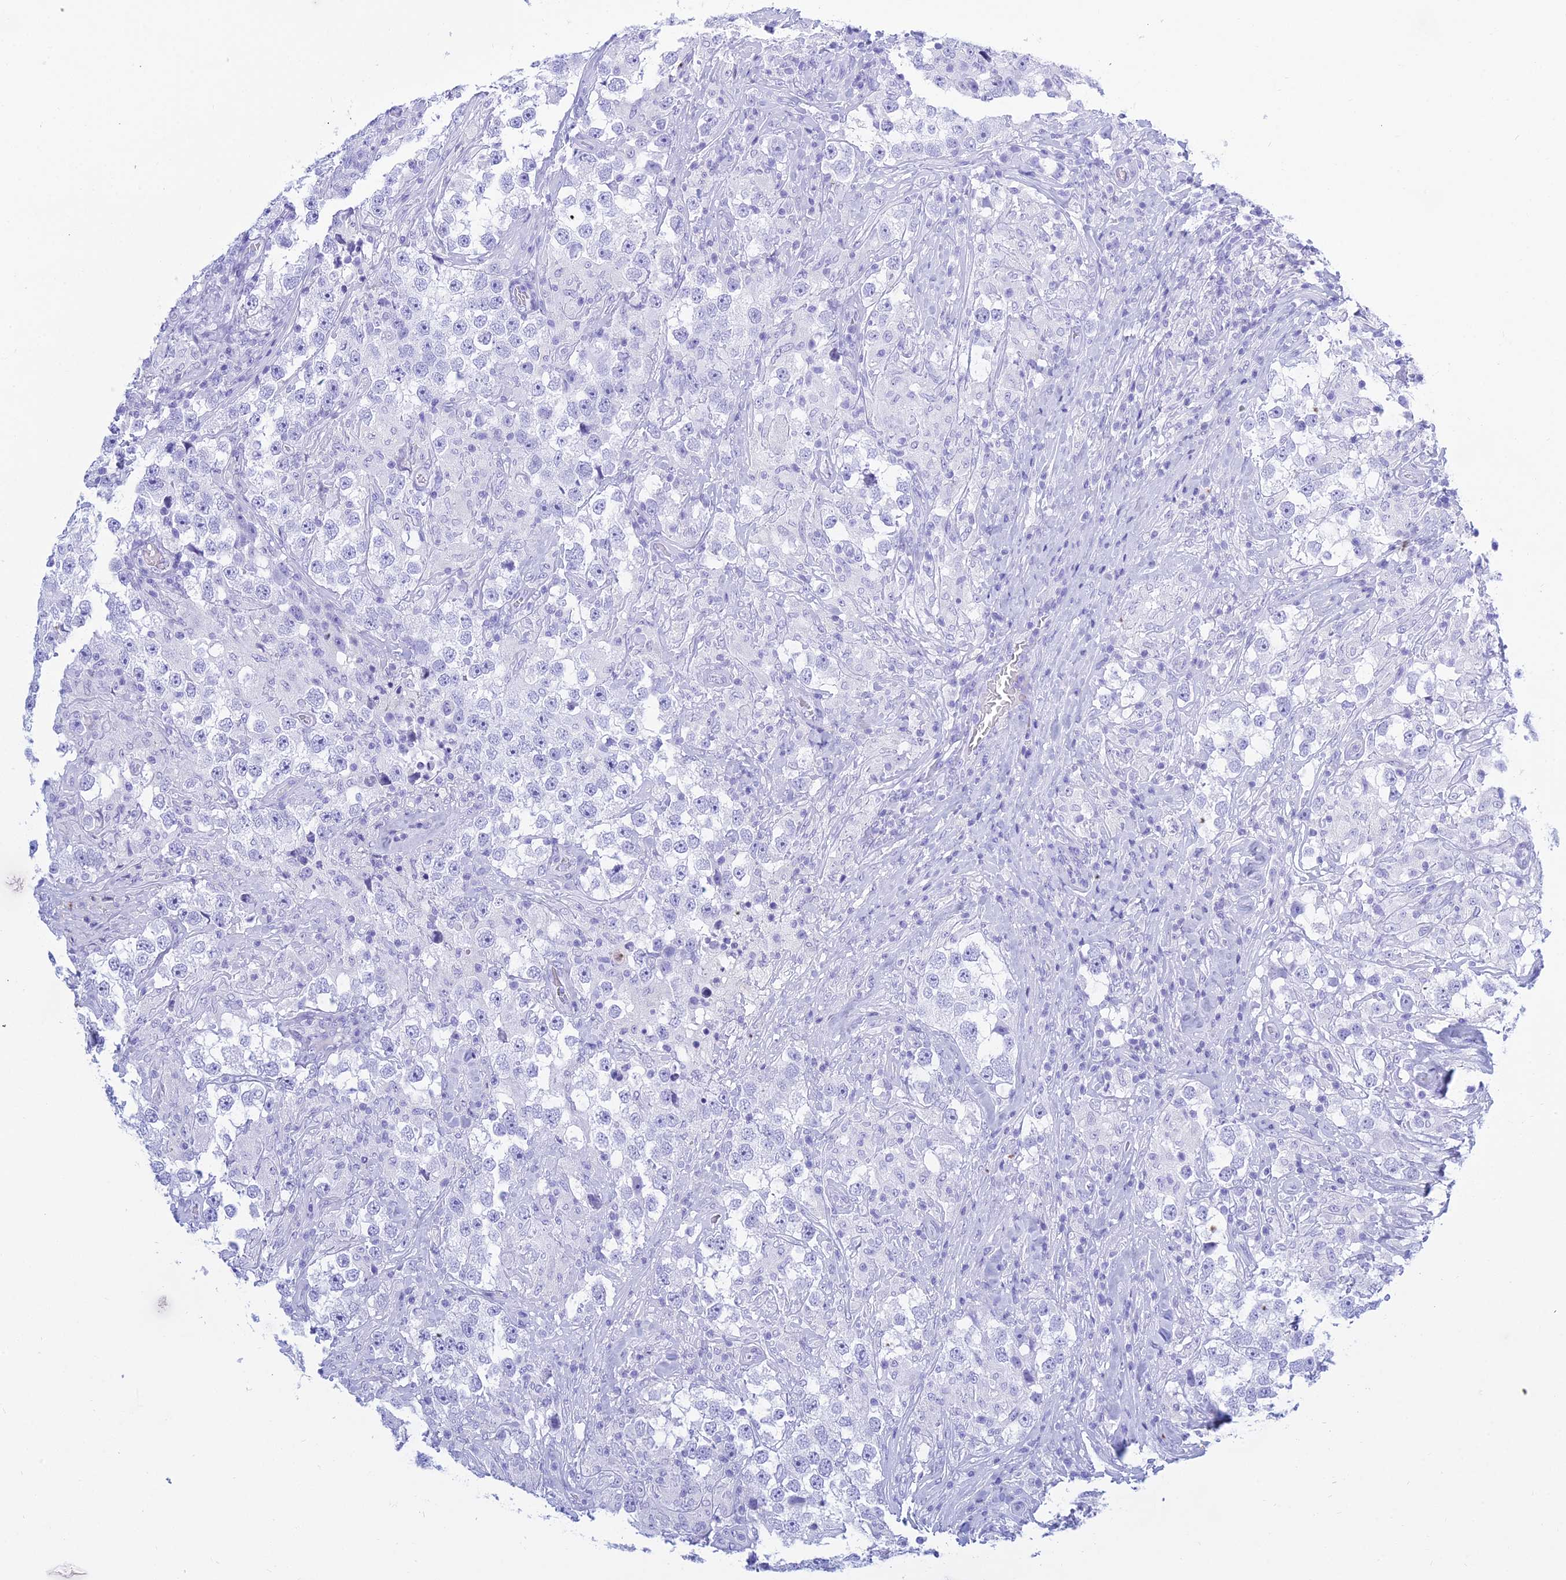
{"staining": {"intensity": "negative", "quantity": "none", "location": "none"}, "tissue": "testis cancer", "cell_type": "Tumor cells", "image_type": "cancer", "snomed": [{"axis": "morphology", "description": "Seminoma, NOS"}, {"axis": "topography", "description": "Testis"}], "caption": "A photomicrograph of seminoma (testis) stained for a protein shows no brown staining in tumor cells.", "gene": "PATE4", "patient": {"sex": "male", "age": 46}}